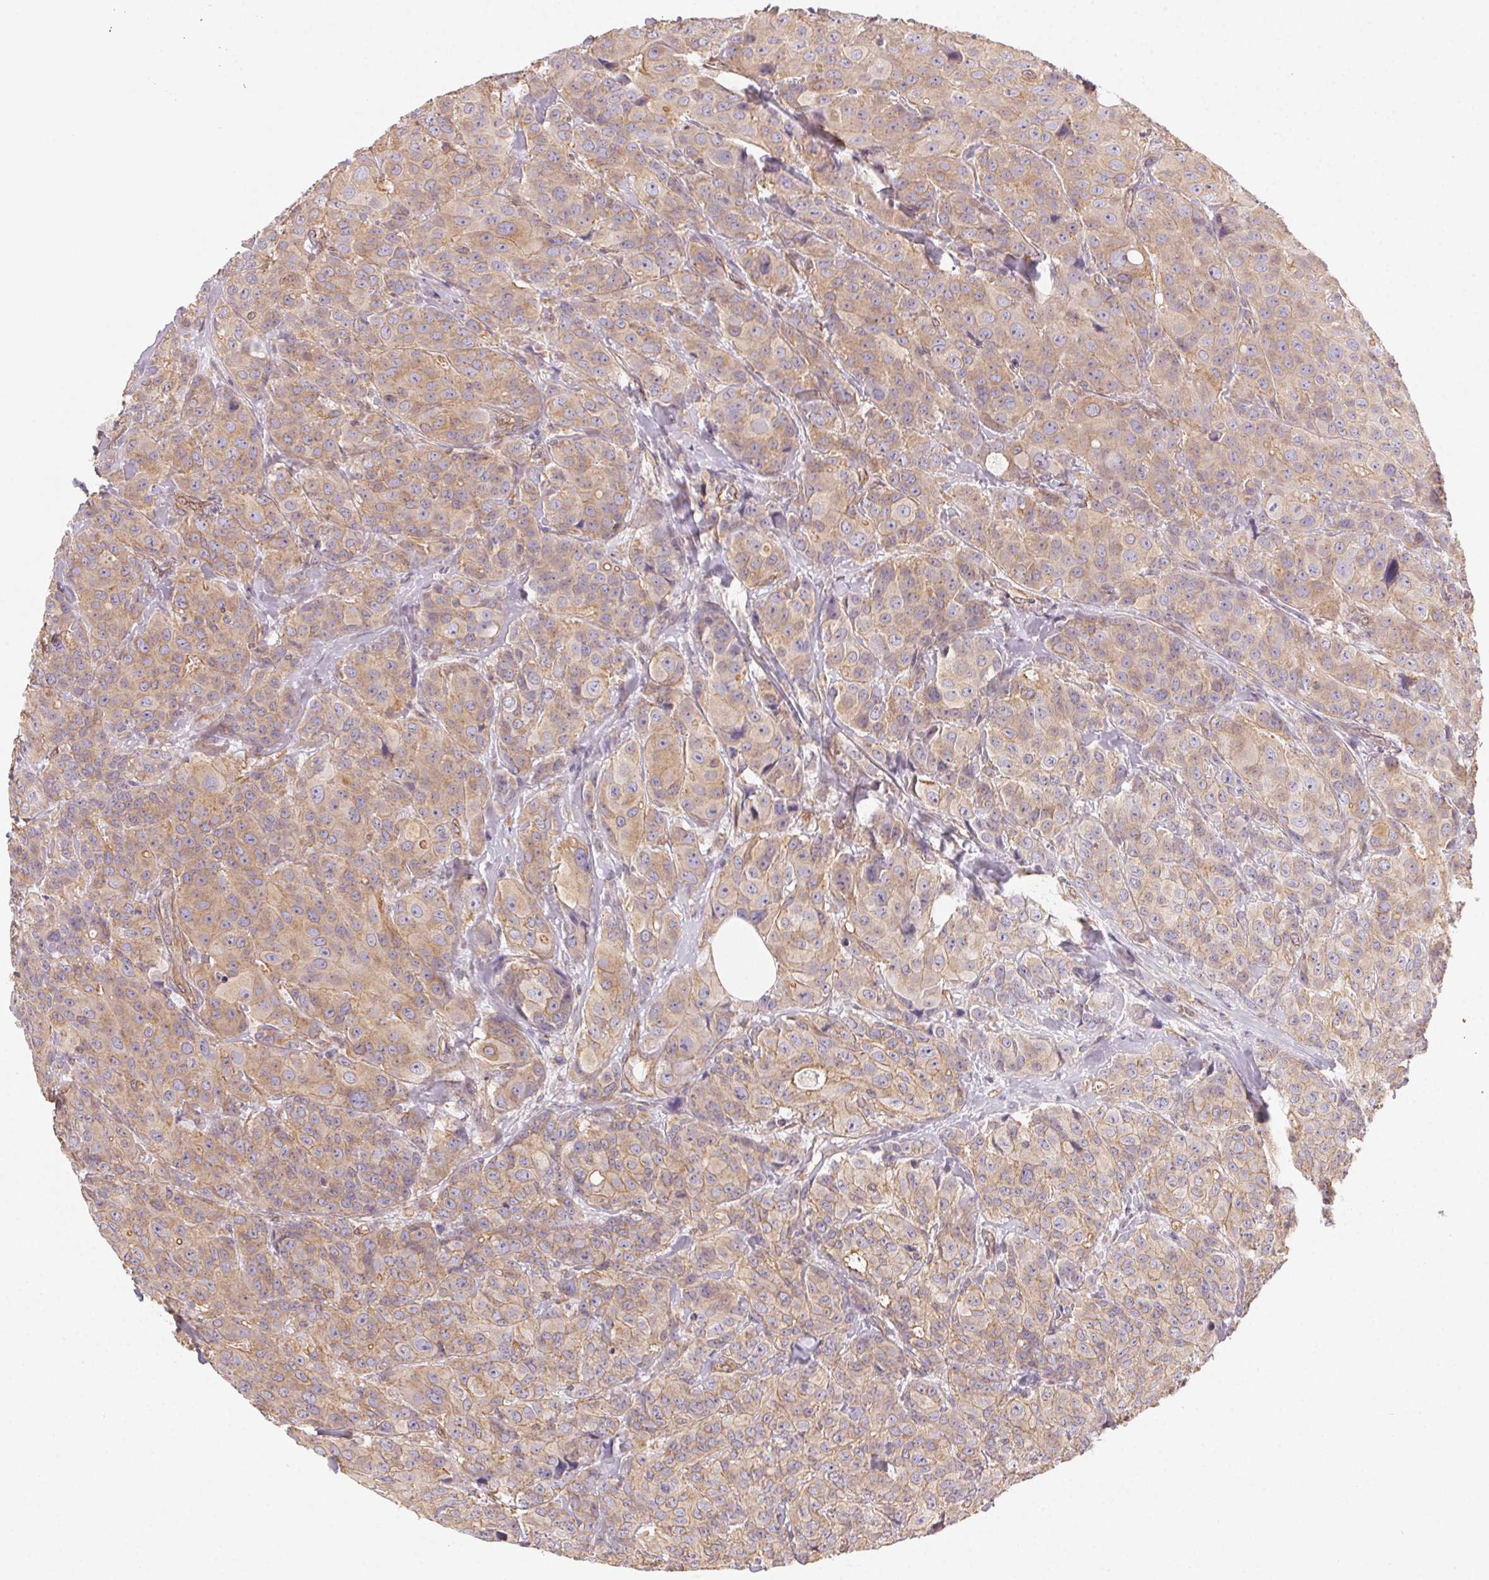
{"staining": {"intensity": "weak", "quantity": ">75%", "location": "cytoplasmic/membranous"}, "tissue": "breast cancer", "cell_type": "Tumor cells", "image_type": "cancer", "snomed": [{"axis": "morphology", "description": "Duct carcinoma"}, {"axis": "topography", "description": "Breast"}], "caption": "IHC histopathology image of neoplastic tissue: human breast cancer stained using immunohistochemistry (IHC) shows low levels of weak protein expression localized specifically in the cytoplasmic/membranous of tumor cells, appearing as a cytoplasmic/membranous brown color.", "gene": "PLA2G4F", "patient": {"sex": "female", "age": 43}}